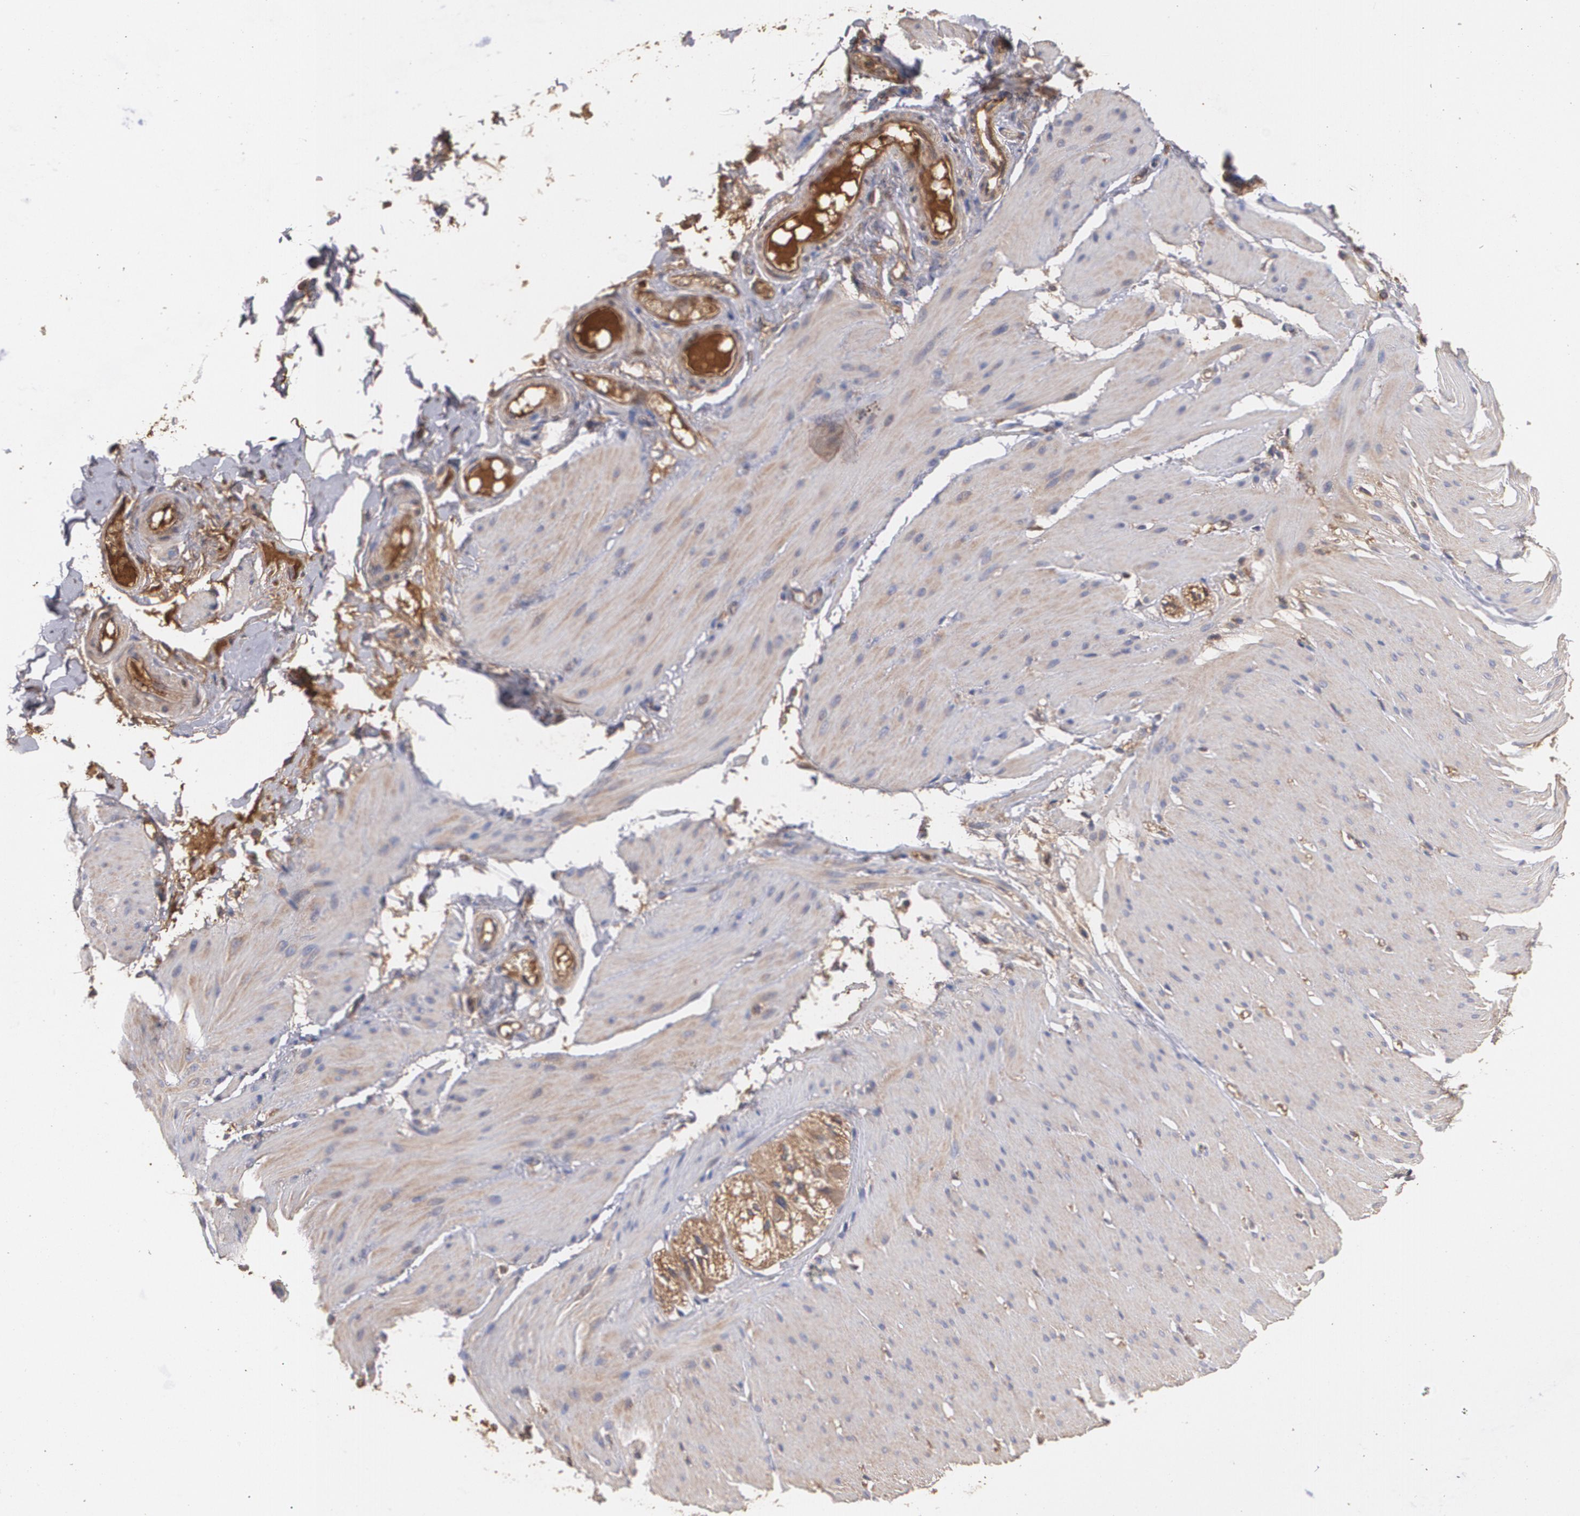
{"staining": {"intensity": "weak", "quantity": ">75%", "location": "cytoplasmic/membranous"}, "tissue": "smooth muscle", "cell_type": "Smooth muscle cells", "image_type": "normal", "snomed": [{"axis": "morphology", "description": "Normal tissue, NOS"}, {"axis": "topography", "description": "Smooth muscle"}, {"axis": "topography", "description": "Colon"}], "caption": "A brown stain highlights weak cytoplasmic/membranous expression of a protein in smooth muscle cells of unremarkable smooth muscle.", "gene": "PON1", "patient": {"sex": "male", "age": 67}}